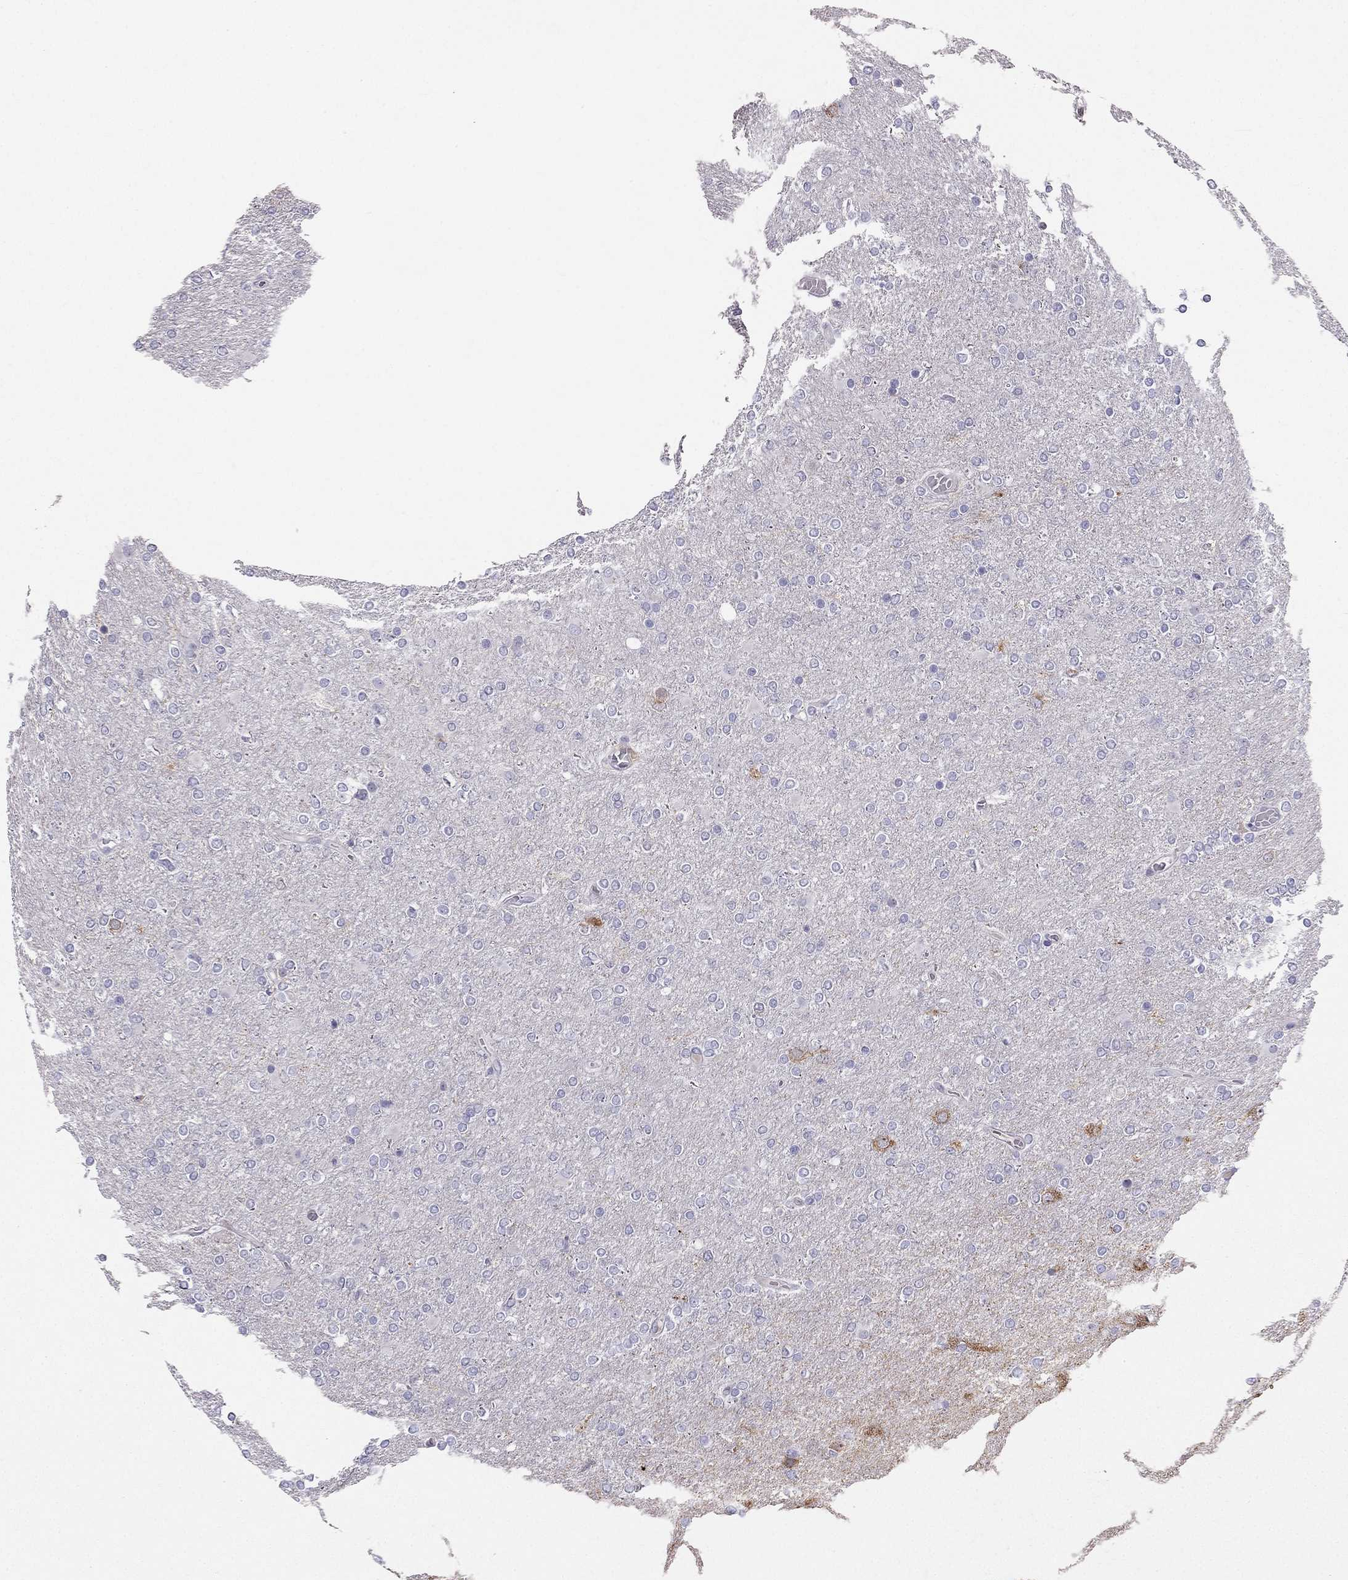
{"staining": {"intensity": "negative", "quantity": "none", "location": "none"}, "tissue": "glioma", "cell_type": "Tumor cells", "image_type": "cancer", "snomed": [{"axis": "morphology", "description": "Glioma, malignant, High grade"}, {"axis": "topography", "description": "Cerebral cortex"}], "caption": "This is an immunohistochemistry histopathology image of human glioma. There is no expression in tumor cells.", "gene": "LMTK3", "patient": {"sex": "male", "age": 70}}